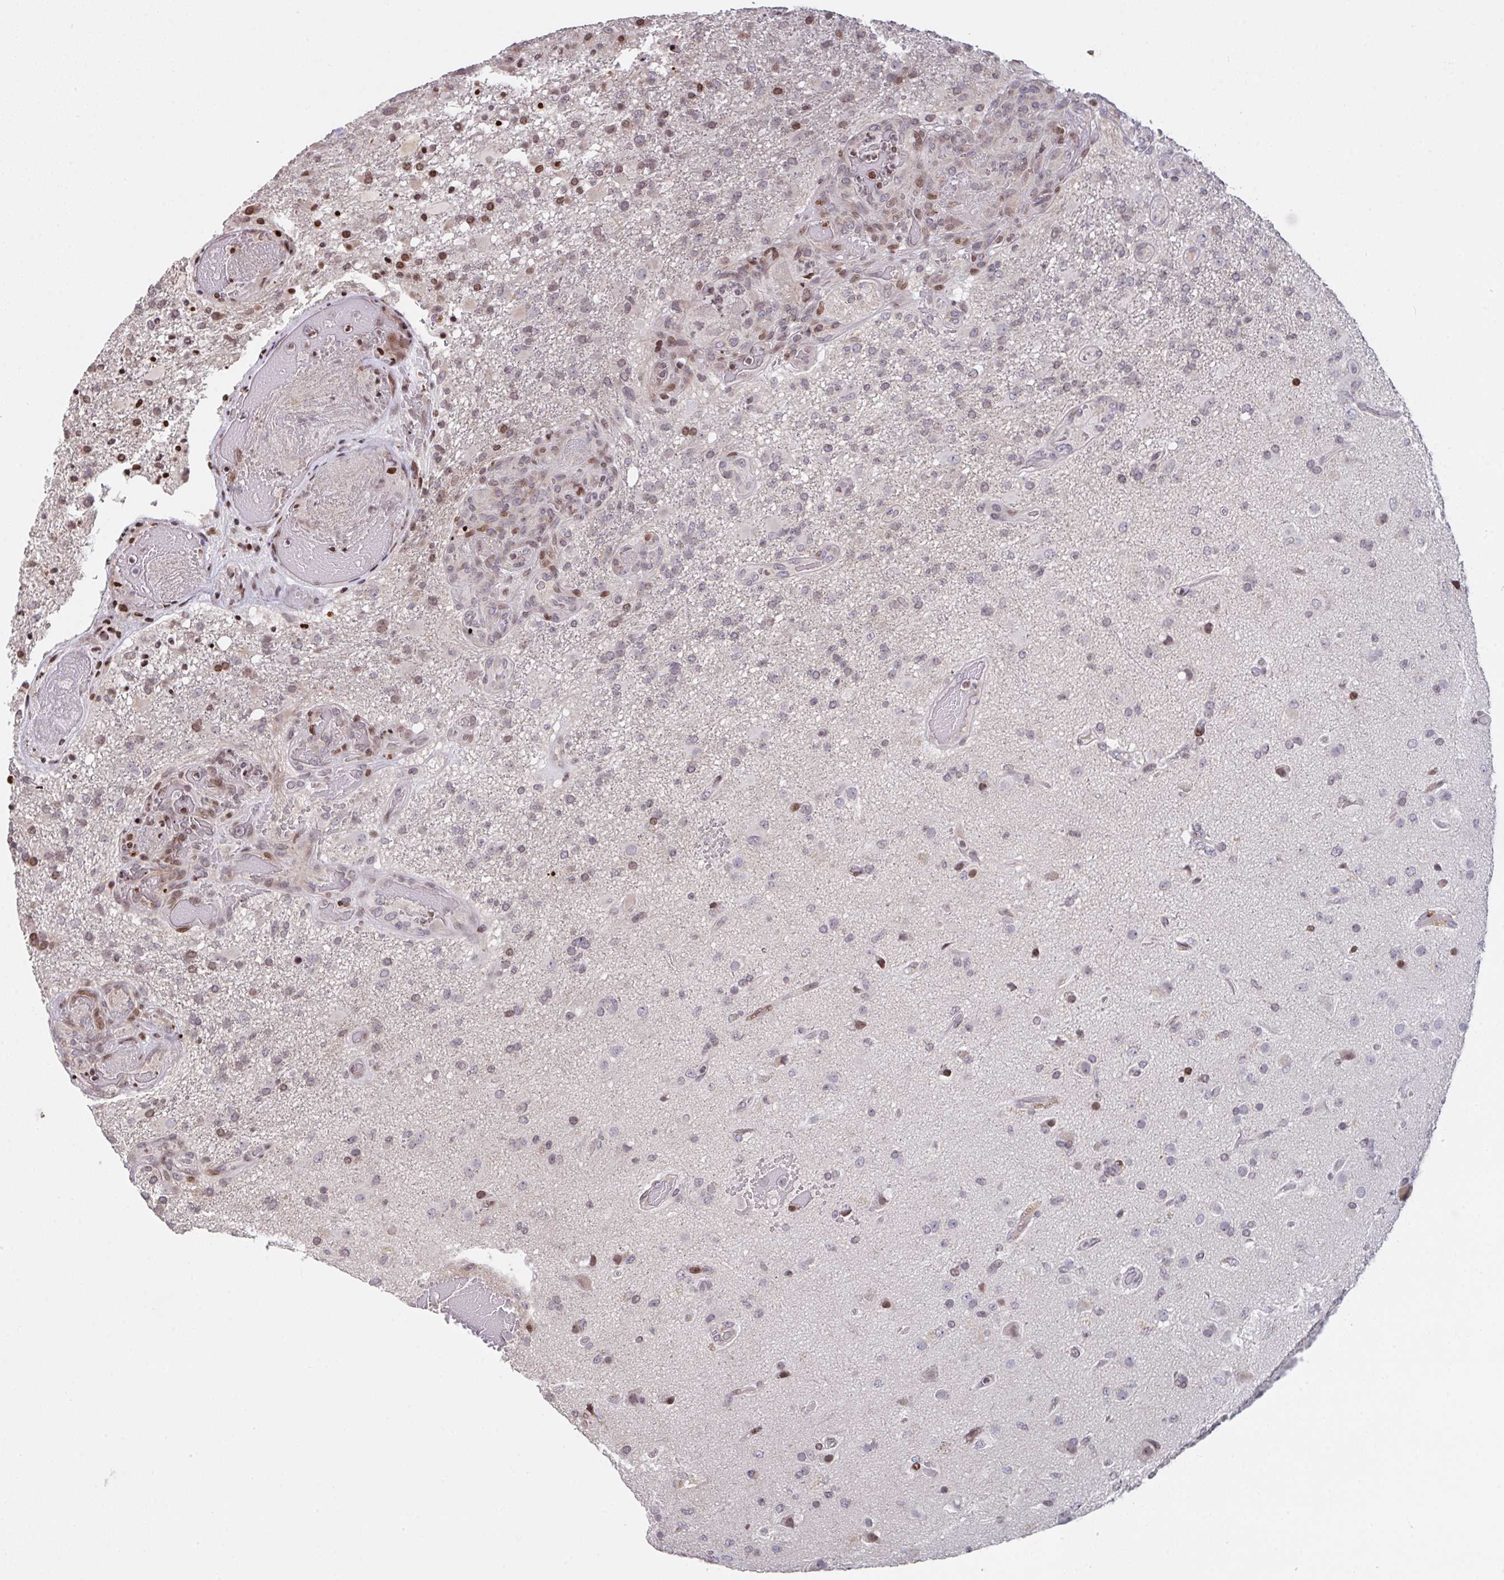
{"staining": {"intensity": "moderate", "quantity": "<25%", "location": "nuclear"}, "tissue": "glioma", "cell_type": "Tumor cells", "image_type": "cancer", "snomed": [{"axis": "morphology", "description": "Glioma, malignant, High grade"}, {"axis": "topography", "description": "Brain"}], "caption": "Immunohistochemical staining of human glioma displays low levels of moderate nuclear expression in approximately <25% of tumor cells. The staining is performed using DAB (3,3'-diaminobenzidine) brown chromogen to label protein expression. The nuclei are counter-stained blue using hematoxylin.", "gene": "PCDHB8", "patient": {"sex": "female", "age": 74}}